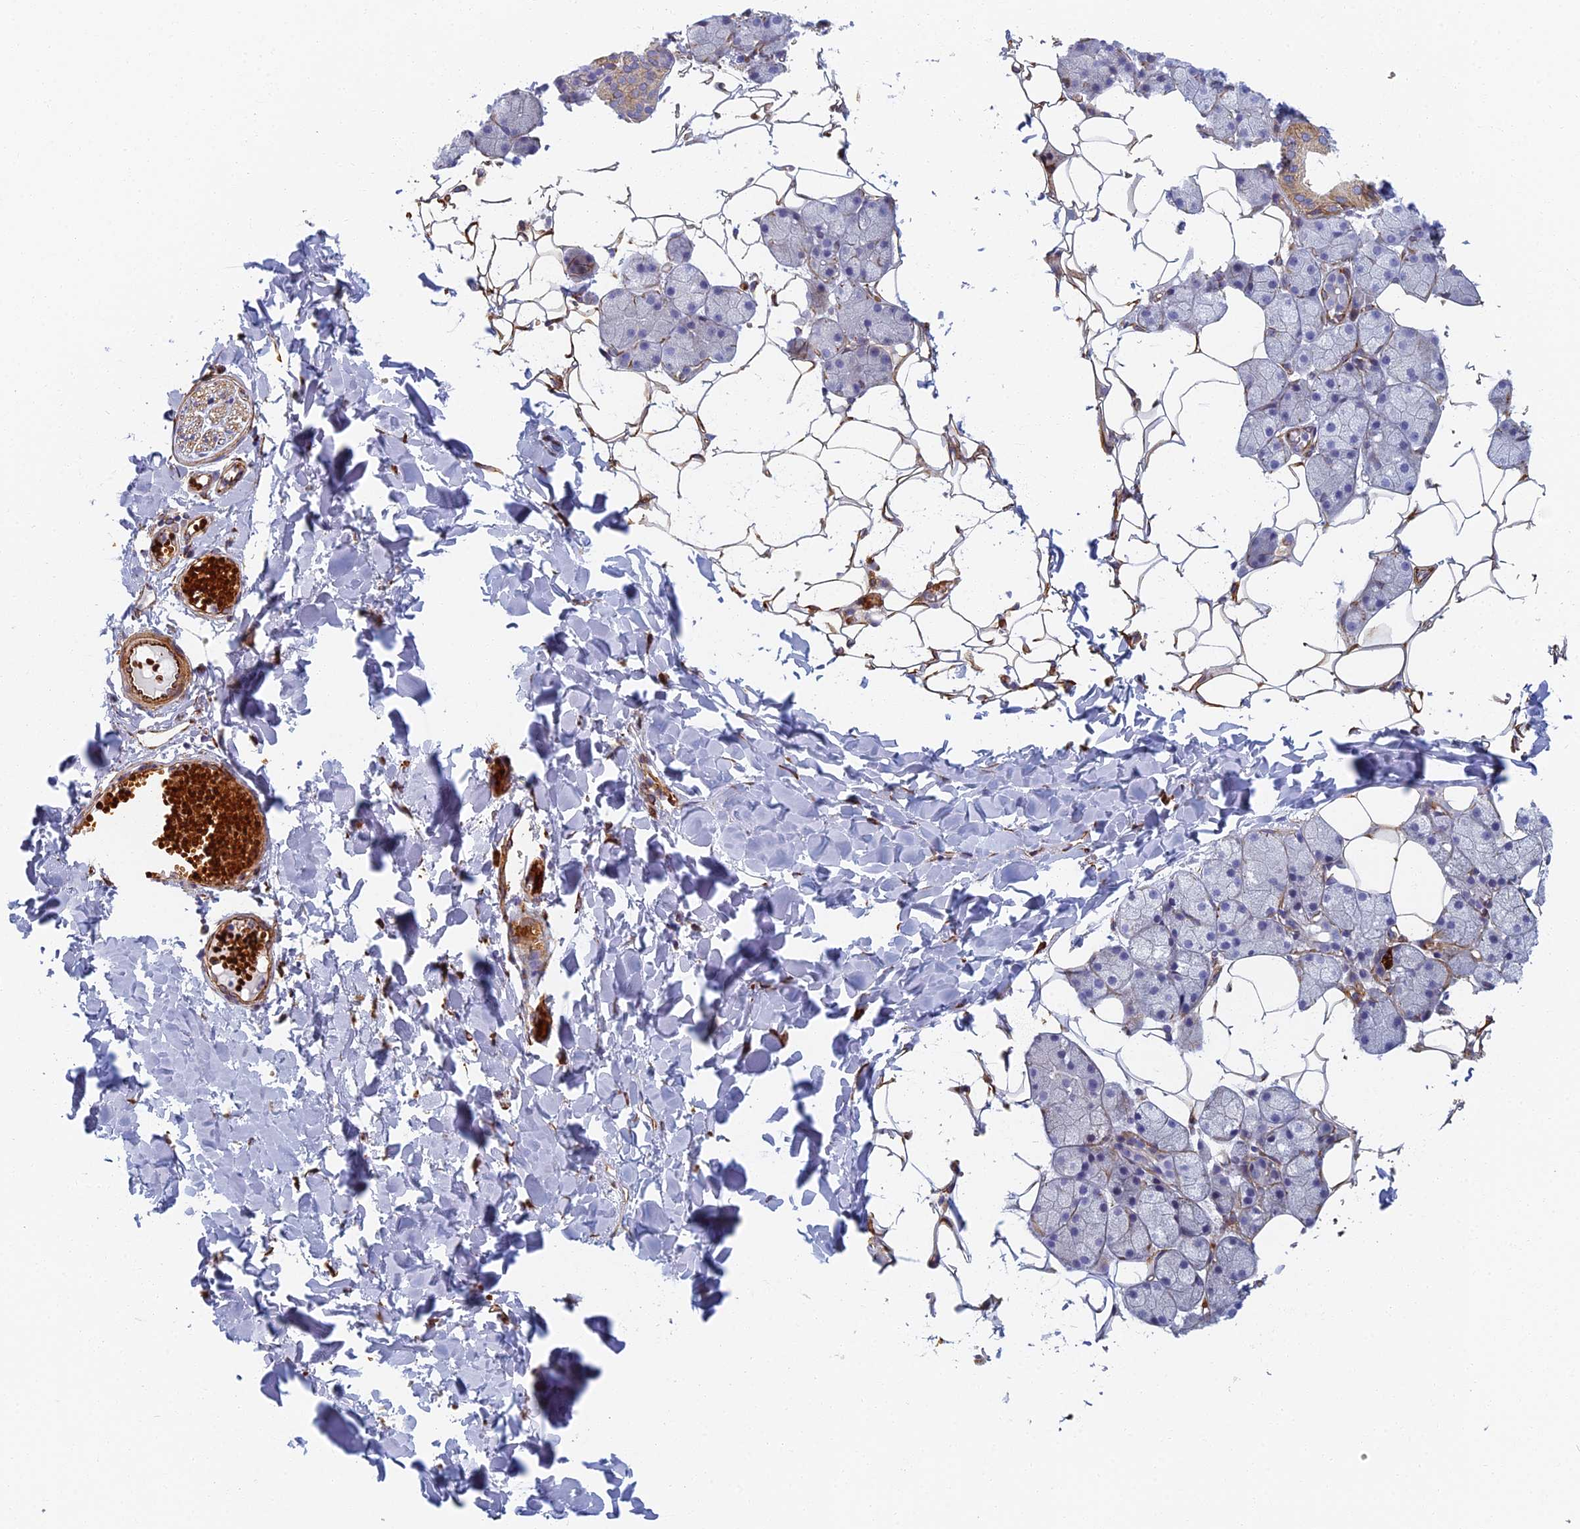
{"staining": {"intensity": "weak", "quantity": "<25%", "location": "cytoplasmic/membranous"}, "tissue": "salivary gland", "cell_type": "Glandular cells", "image_type": "normal", "snomed": [{"axis": "morphology", "description": "Normal tissue, NOS"}, {"axis": "topography", "description": "Salivary gland"}], "caption": "This is a histopathology image of immunohistochemistry (IHC) staining of unremarkable salivary gland, which shows no positivity in glandular cells.", "gene": "ABCB10", "patient": {"sex": "female", "age": 33}}